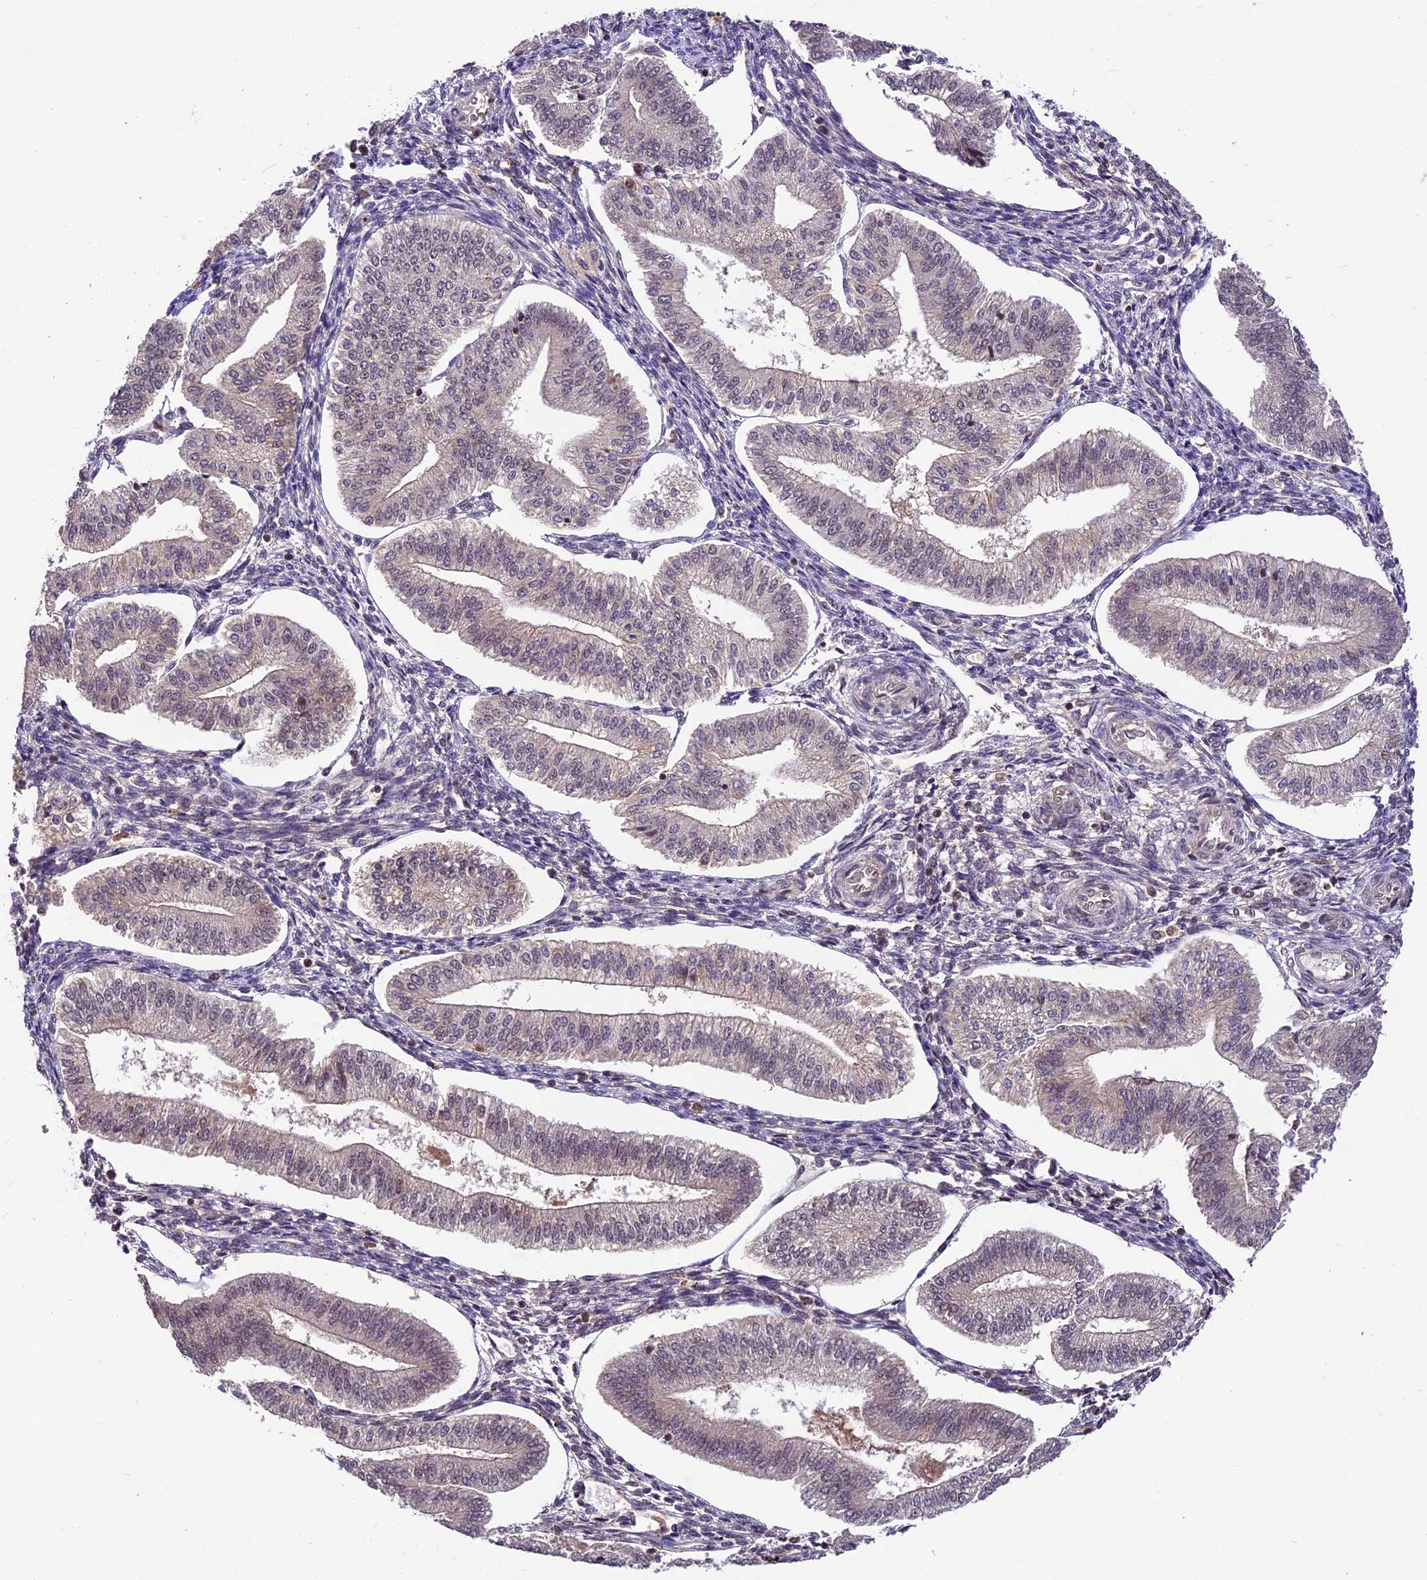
{"staining": {"intensity": "weak", "quantity": "<25%", "location": "cytoplasmic/membranous"}, "tissue": "endometrium", "cell_type": "Cells in endometrial stroma", "image_type": "normal", "snomed": [{"axis": "morphology", "description": "Normal tissue, NOS"}, {"axis": "topography", "description": "Endometrium"}], "caption": "Cells in endometrial stroma show no significant protein expression in normal endometrium. (Stains: DAB (3,3'-diaminobenzidine) immunohistochemistry with hematoxylin counter stain, Microscopy: brightfield microscopy at high magnification).", "gene": "ATP10A", "patient": {"sex": "female", "age": 34}}